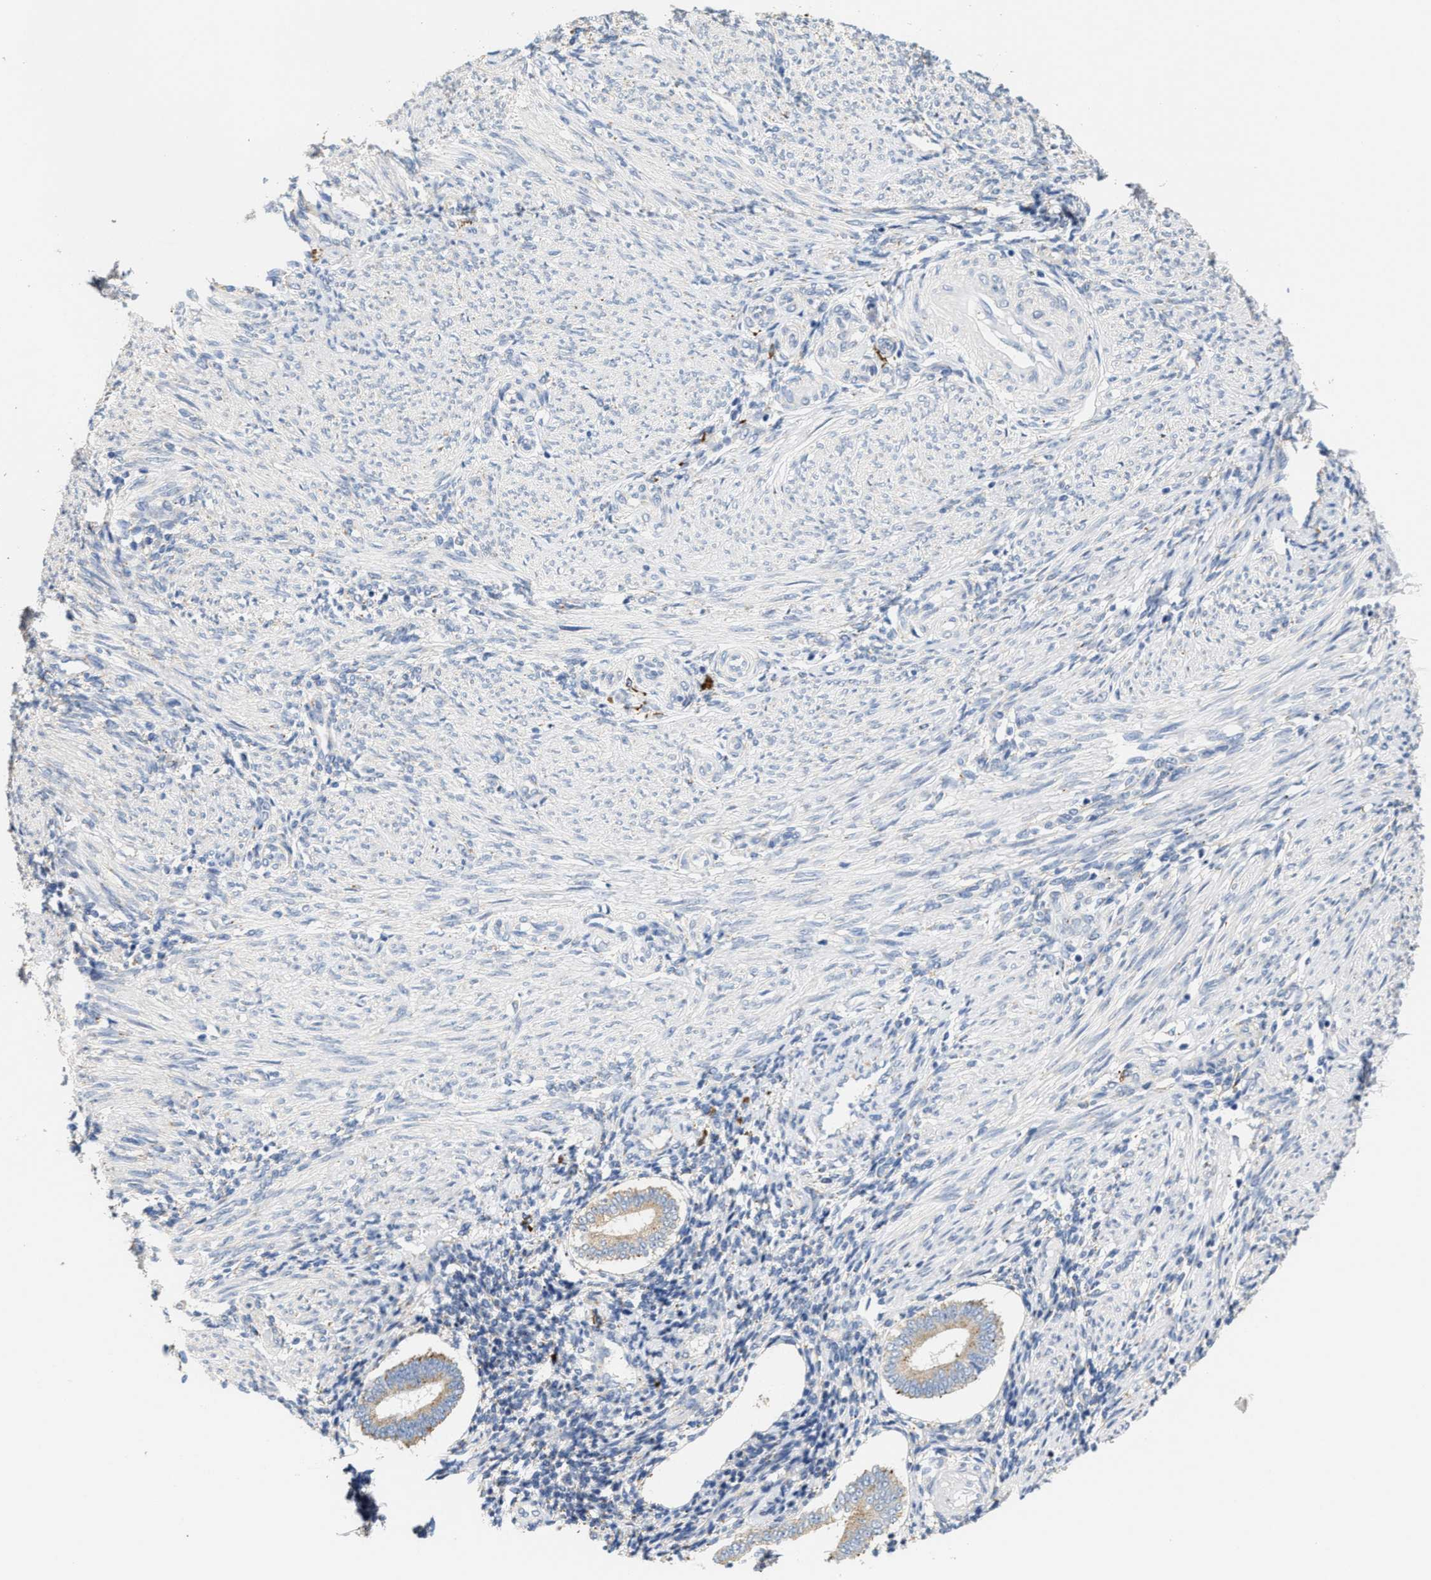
{"staining": {"intensity": "negative", "quantity": "none", "location": "none"}, "tissue": "endometrium", "cell_type": "Cells in endometrial stroma", "image_type": "normal", "snomed": [{"axis": "morphology", "description": "Normal tissue, NOS"}, {"axis": "topography", "description": "Endometrium"}], "caption": "Cells in endometrial stroma show no significant protein positivity in unremarkable endometrium.", "gene": "RYR2", "patient": {"sex": "female", "age": 42}}